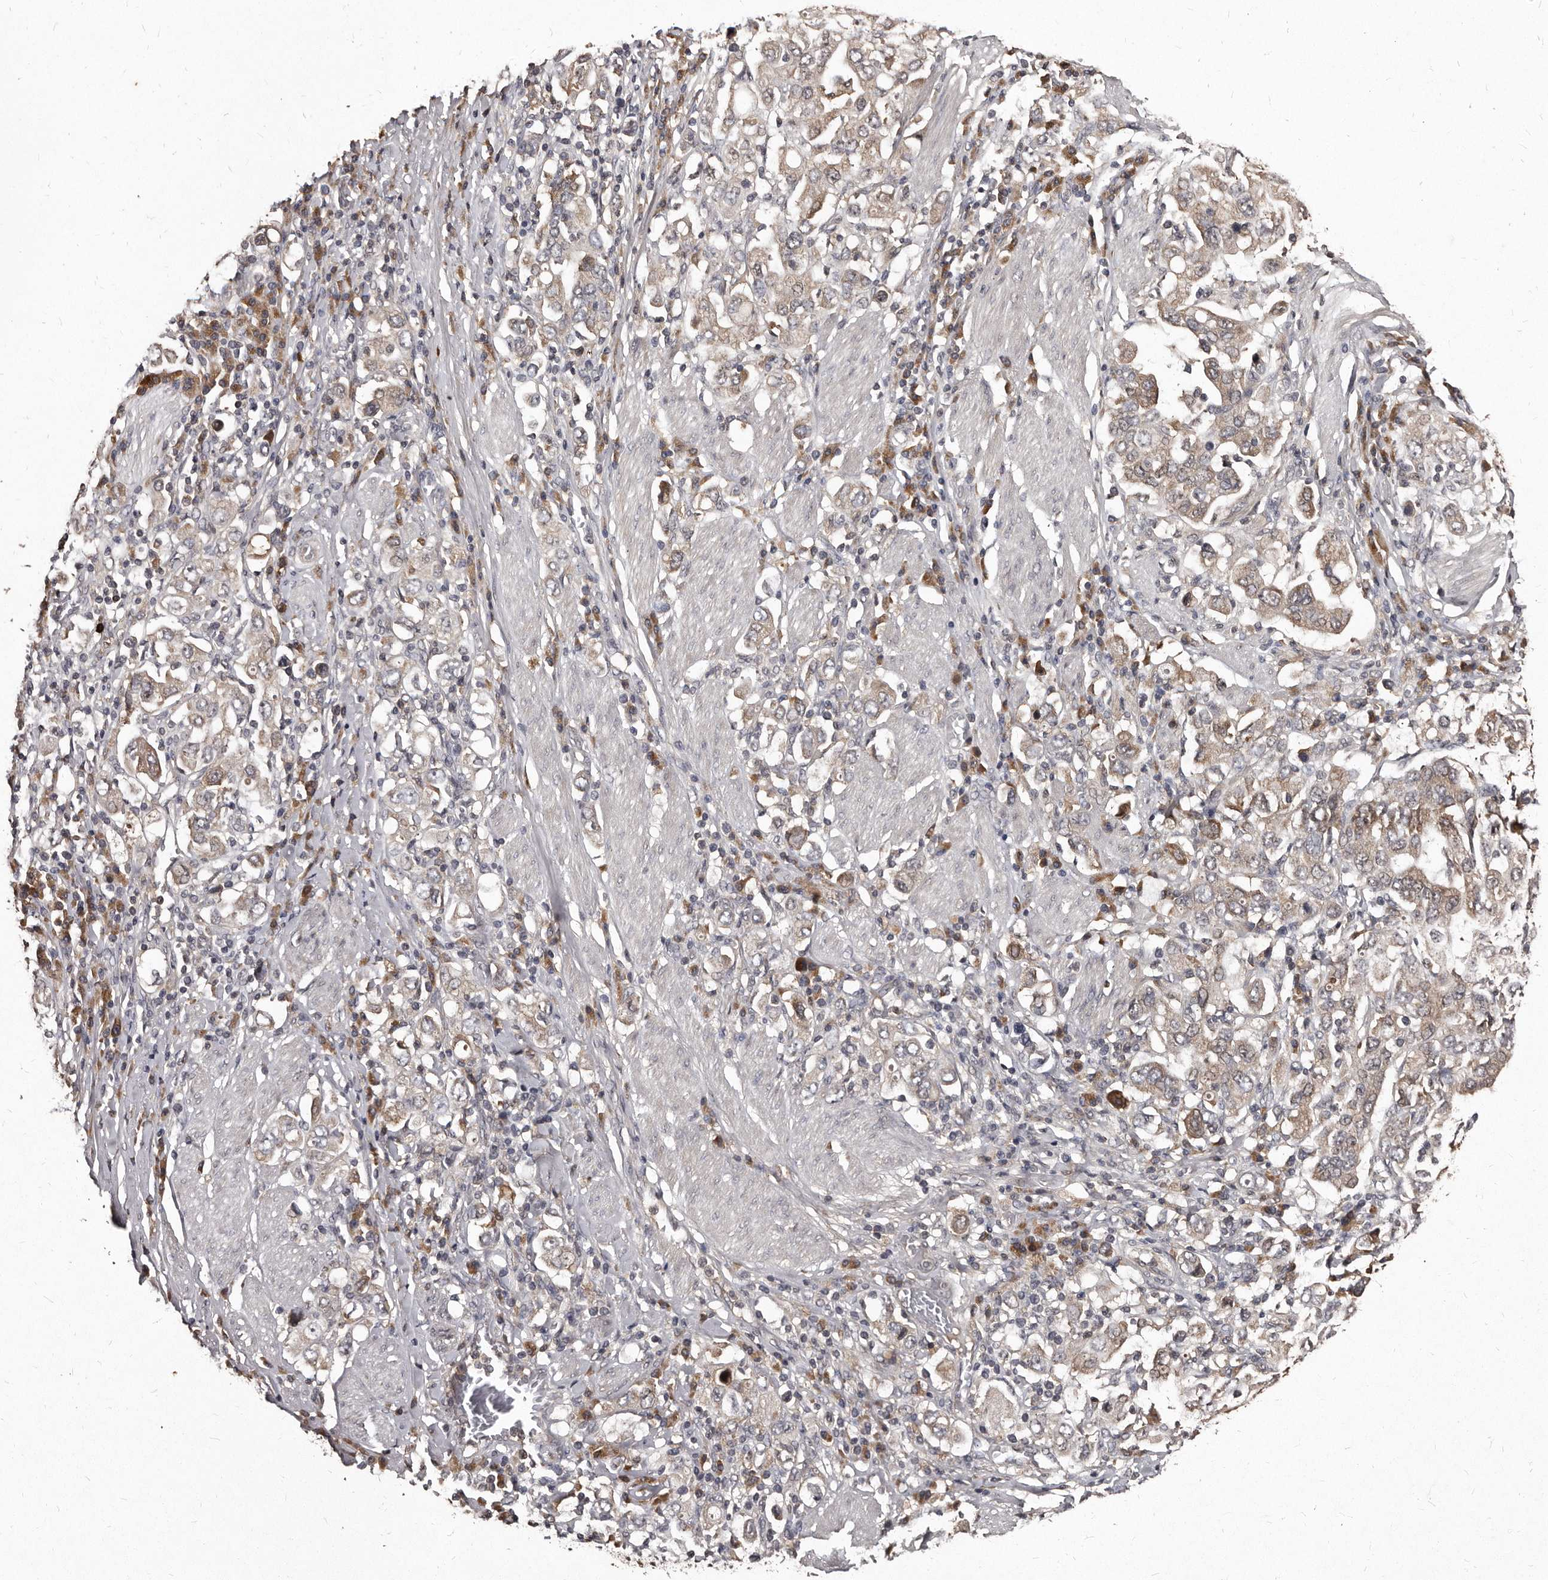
{"staining": {"intensity": "weak", "quantity": "25%-75%", "location": "cytoplasmic/membranous"}, "tissue": "stomach cancer", "cell_type": "Tumor cells", "image_type": "cancer", "snomed": [{"axis": "morphology", "description": "Adenocarcinoma, NOS"}, {"axis": "topography", "description": "Stomach, upper"}], "caption": "This histopathology image reveals immunohistochemistry (IHC) staining of stomach cancer (adenocarcinoma), with low weak cytoplasmic/membranous expression in approximately 25%-75% of tumor cells.", "gene": "PMVK", "patient": {"sex": "male", "age": 62}}